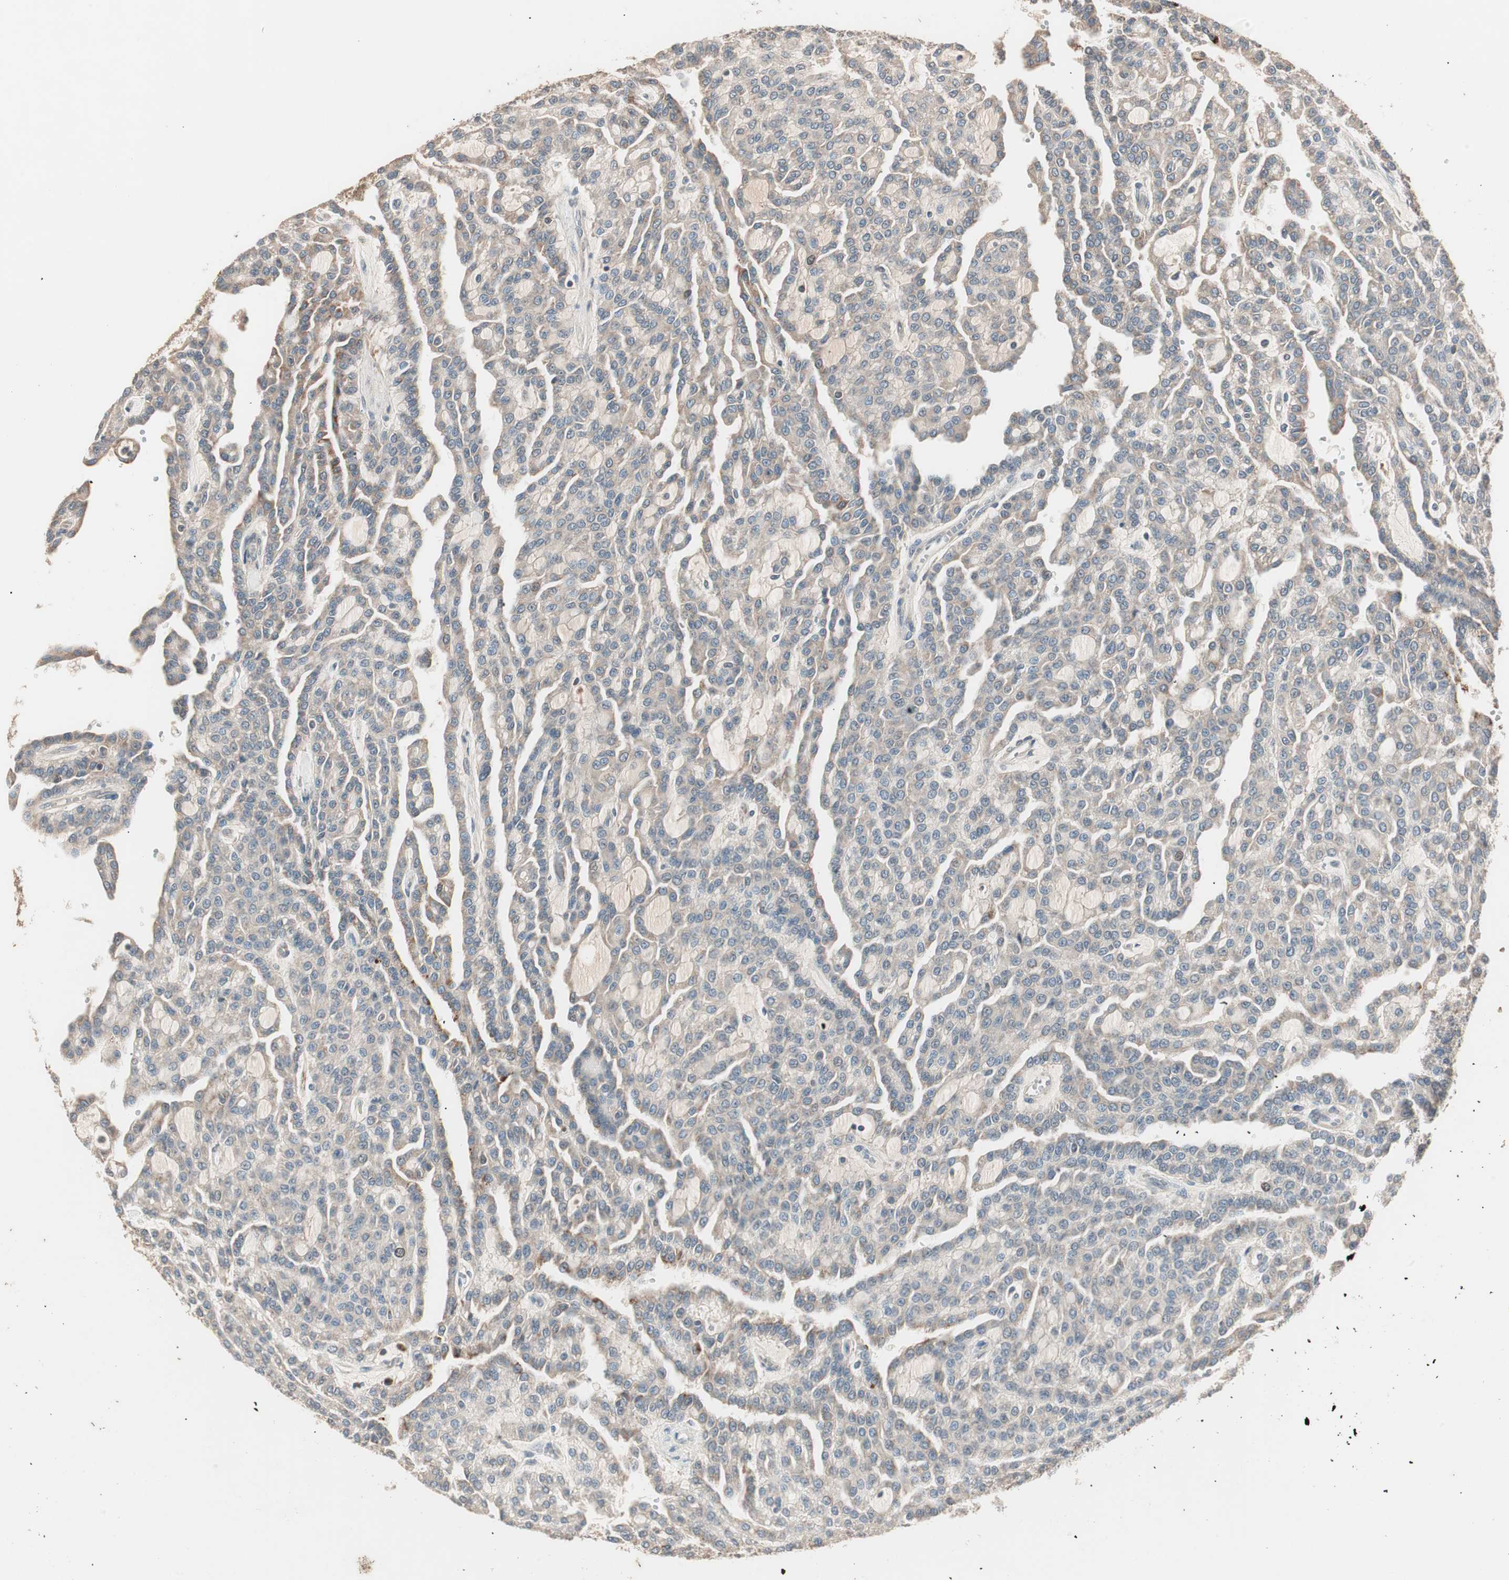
{"staining": {"intensity": "weak", "quantity": ">75%", "location": "cytoplasmic/membranous"}, "tissue": "renal cancer", "cell_type": "Tumor cells", "image_type": "cancer", "snomed": [{"axis": "morphology", "description": "Adenocarcinoma, NOS"}, {"axis": "topography", "description": "Kidney"}], "caption": "Immunohistochemistry (IHC) photomicrograph of adenocarcinoma (renal) stained for a protein (brown), which reveals low levels of weak cytoplasmic/membranous expression in about >75% of tumor cells.", "gene": "NFRKB", "patient": {"sex": "male", "age": 63}}